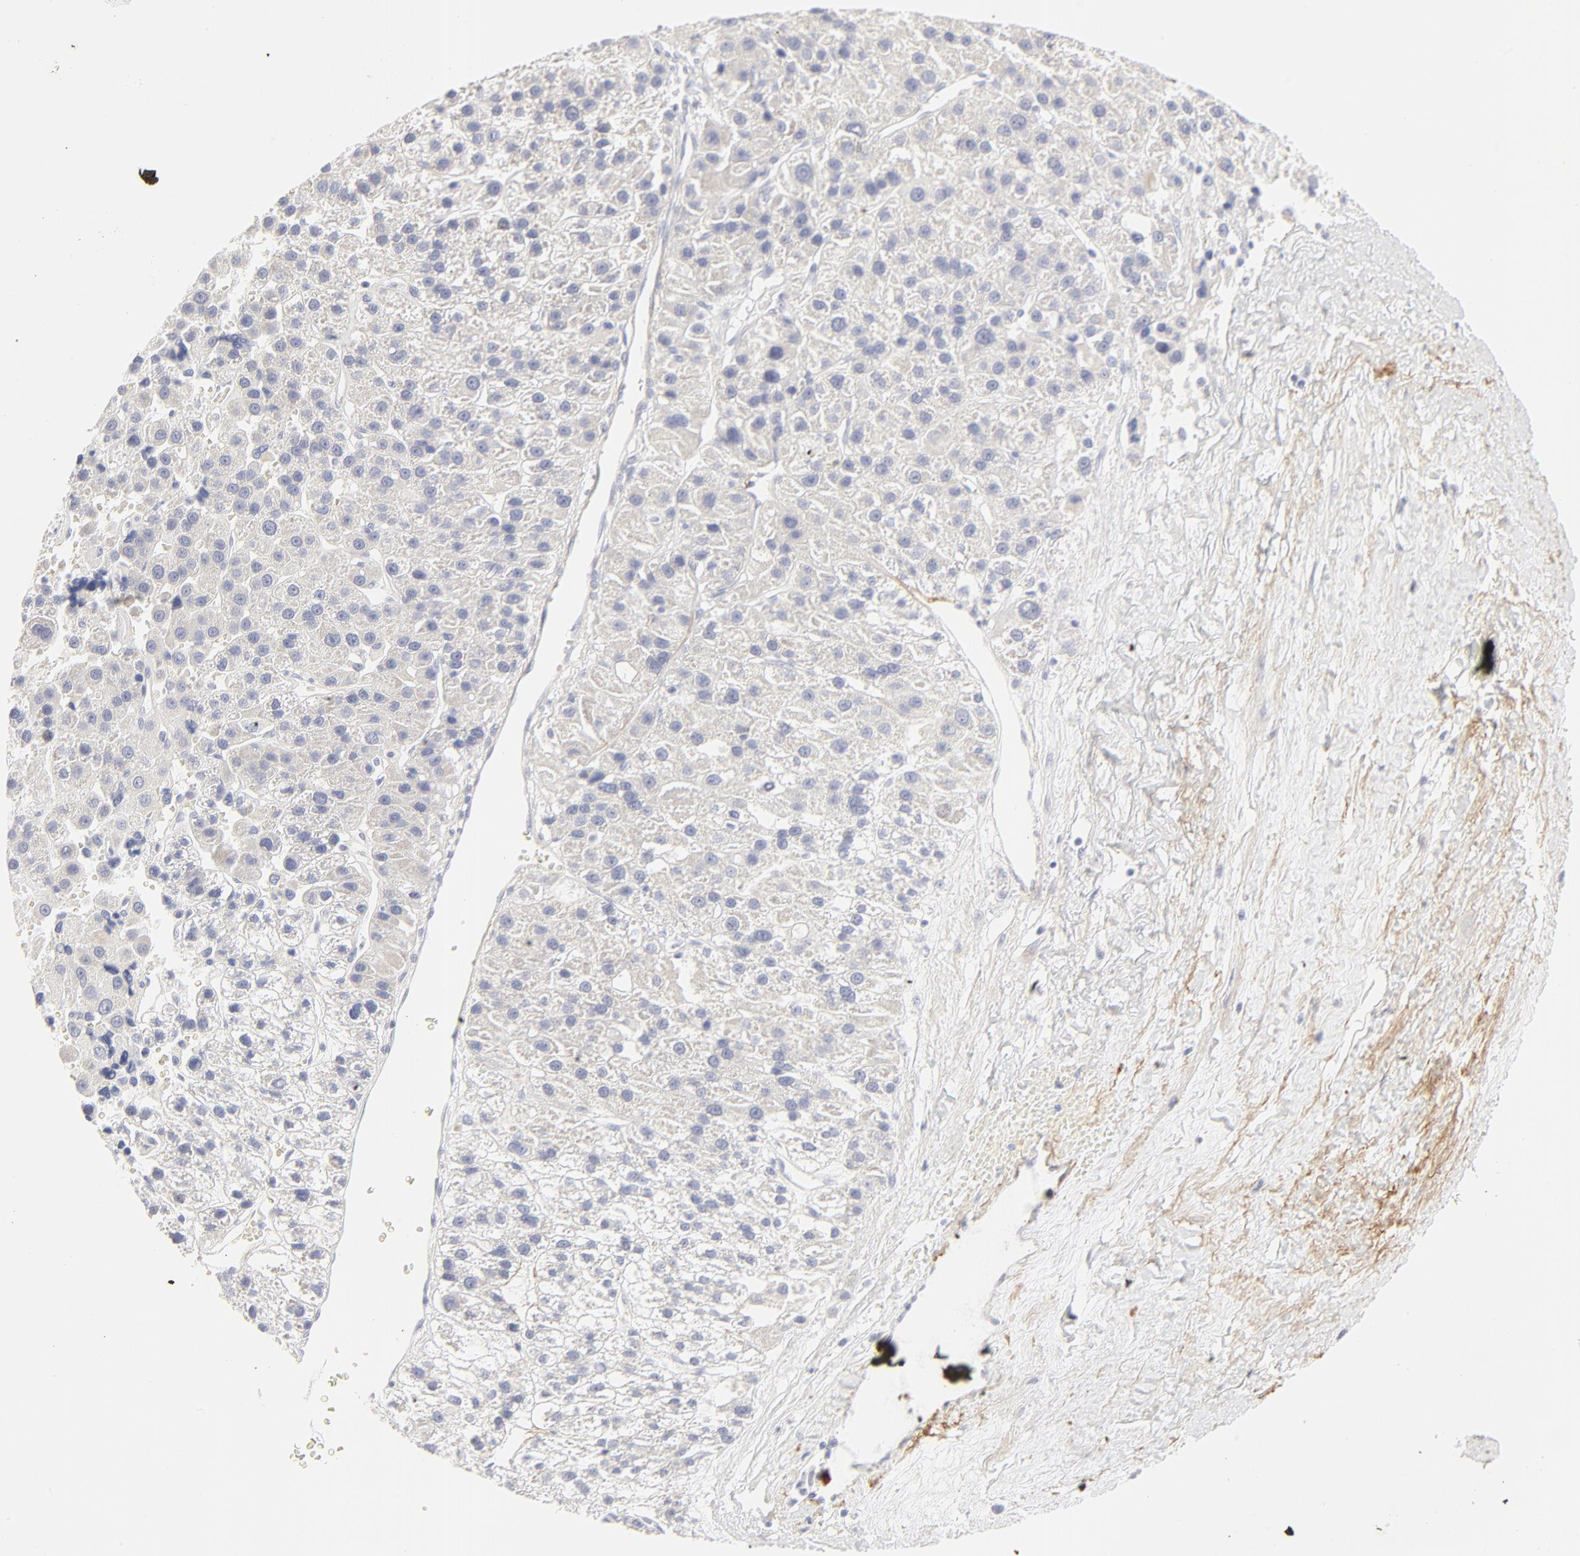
{"staining": {"intensity": "negative", "quantity": "none", "location": "none"}, "tissue": "liver cancer", "cell_type": "Tumor cells", "image_type": "cancer", "snomed": [{"axis": "morphology", "description": "Carcinoma, Hepatocellular, NOS"}, {"axis": "topography", "description": "Liver"}], "caption": "This micrograph is of liver cancer (hepatocellular carcinoma) stained with IHC to label a protein in brown with the nuclei are counter-stained blue. There is no expression in tumor cells.", "gene": "NPNT", "patient": {"sex": "female", "age": 85}}